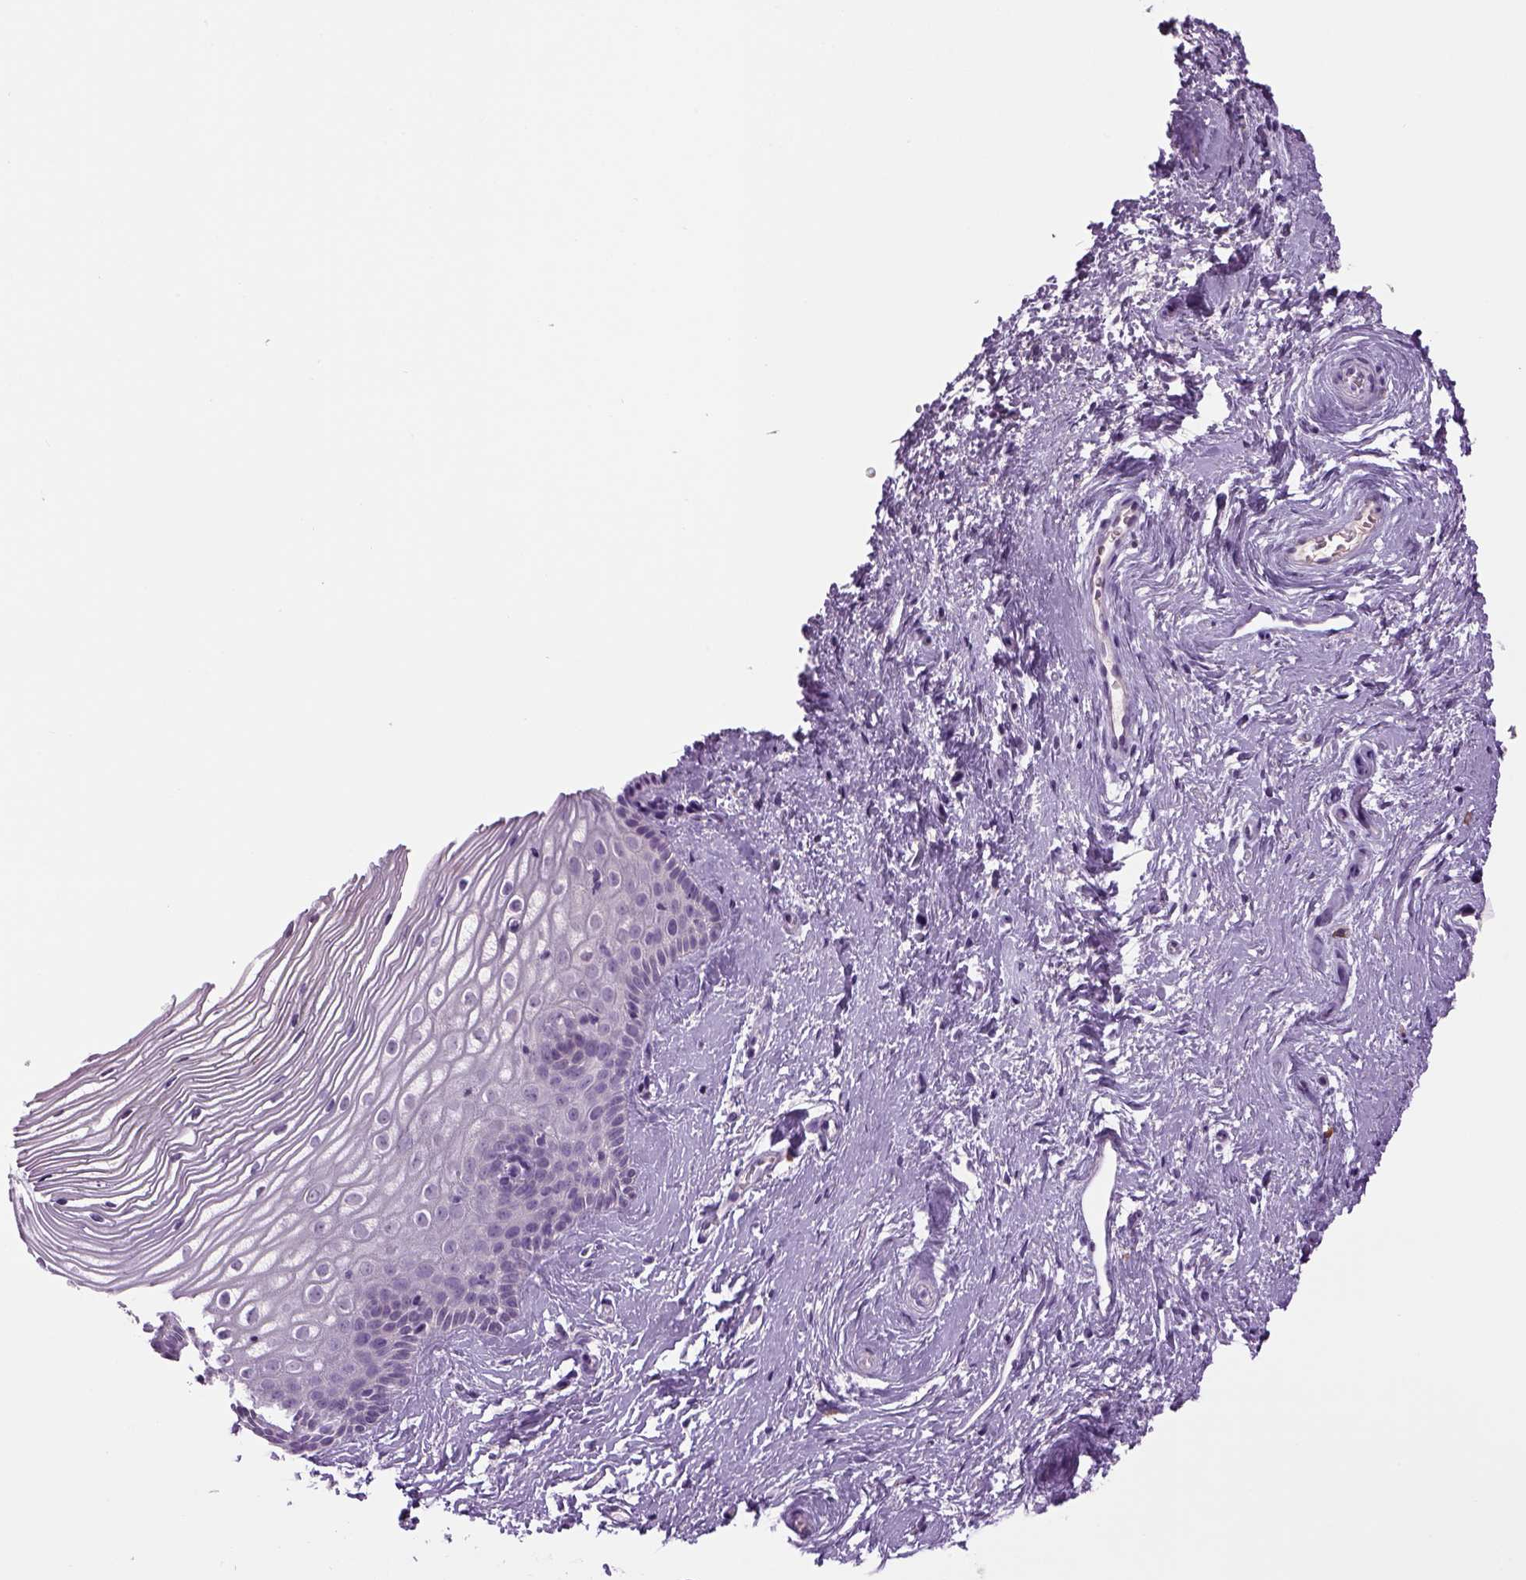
{"staining": {"intensity": "negative", "quantity": "none", "location": "none"}, "tissue": "cervix", "cell_type": "Glandular cells", "image_type": "normal", "snomed": [{"axis": "morphology", "description": "Normal tissue, NOS"}, {"axis": "topography", "description": "Cervix"}], "caption": "An image of cervix stained for a protein reveals no brown staining in glandular cells. Nuclei are stained in blue.", "gene": "DBH", "patient": {"sex": "female", "age": 40}}